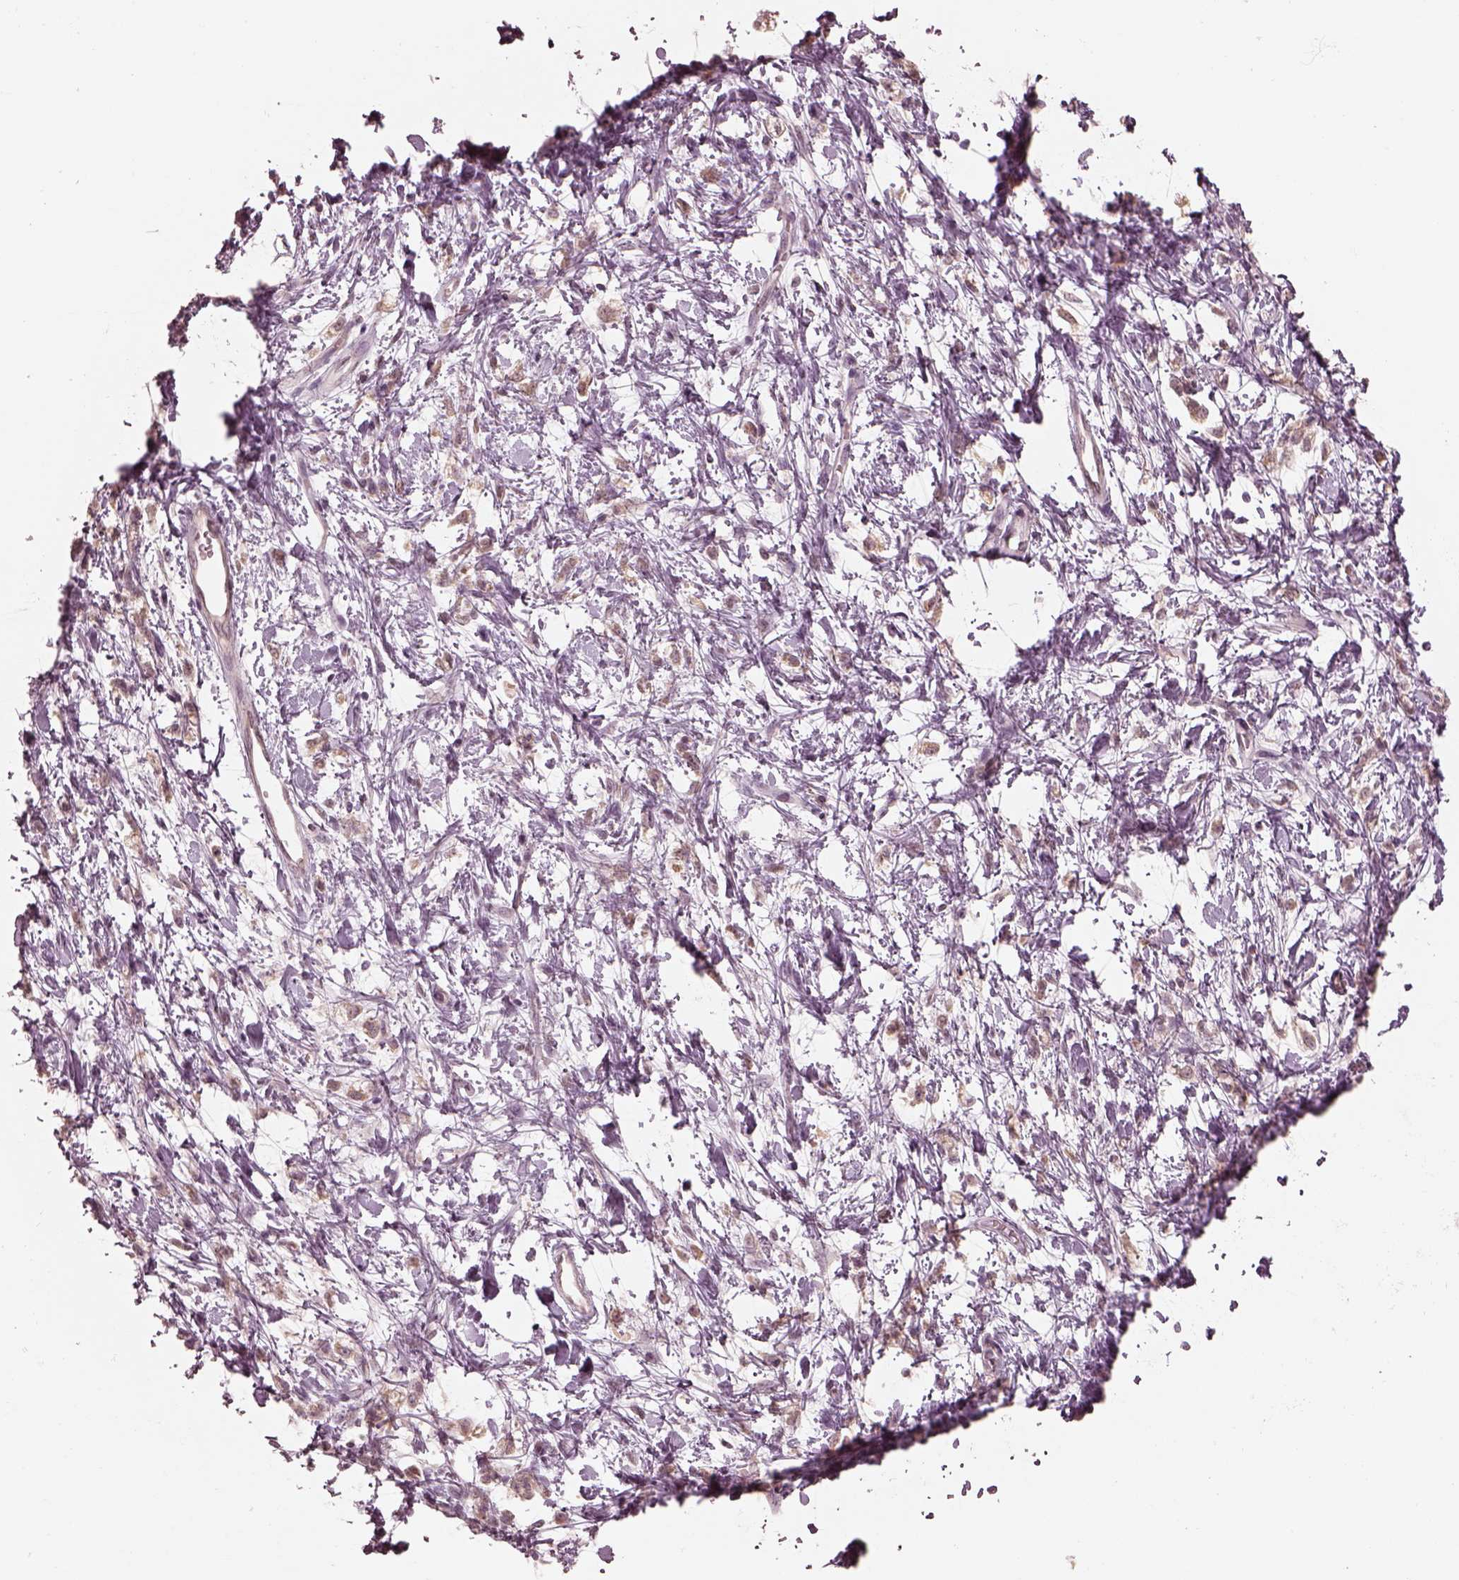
{"staining": {"intensity": "weak", "quantity": "25%-75%", "location": "cytoplasmic/membranous"}, "tissue": "stomach cancer", "cell_type": "Tumor cells", "image_type": "cancer", "snomed": [{"axis": "morphology", "description": "Adenocarcinoma, NOS"}, {"axis": "topography", "description": "Stomach"}], "caption": "IHC staining of stomach cancer (adenocarcinoma), which displays low levels of weak cytoplasmic/membranous positivity in approximately 25%-75% of tumor cells indicating weak cytoplasmic/membranous protein staining. The staining was performed using DAB (brown) for protein detection and nuclei were counterstained in hematoxylin (blue).", "gene": "IQCB1", "patient": {"sex": "female", "age": 60}}